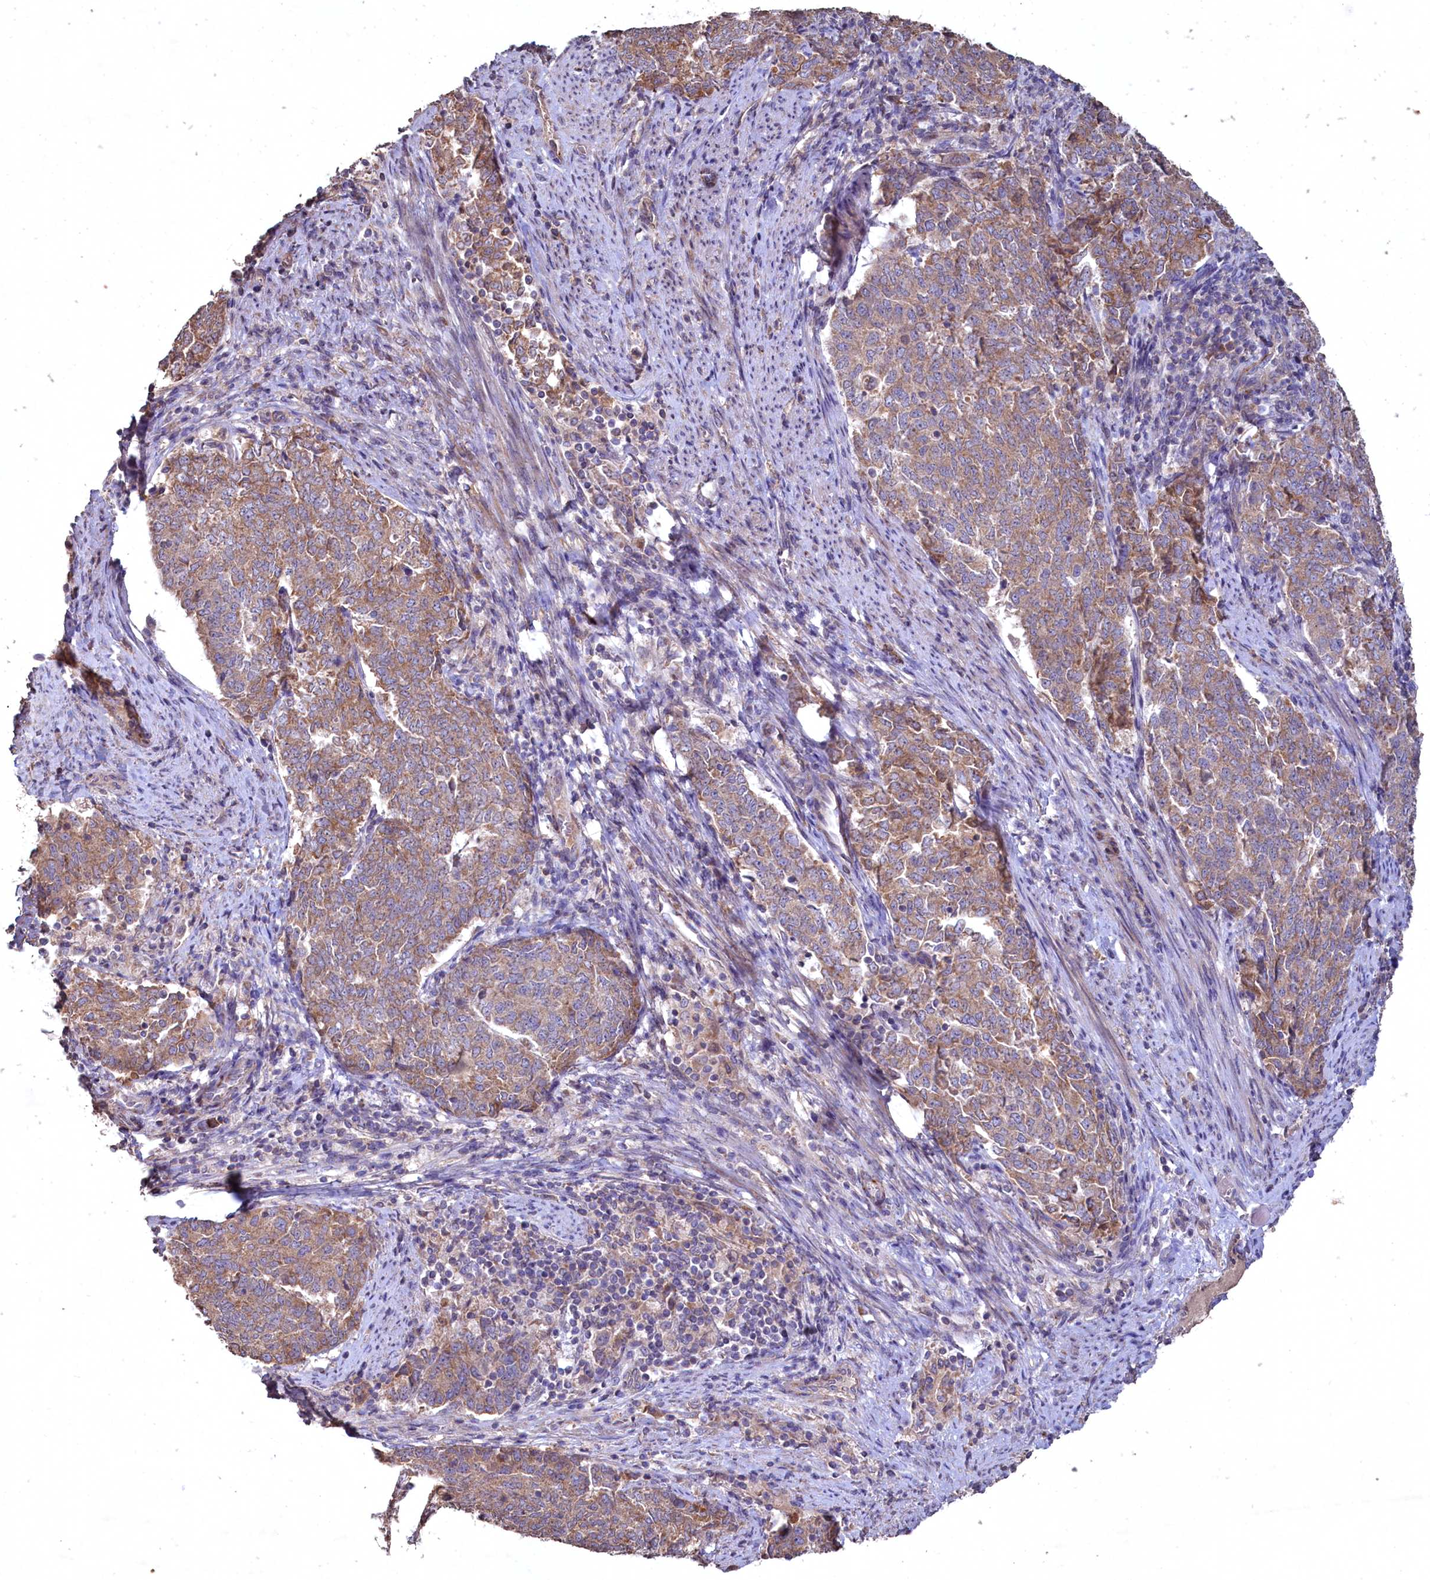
{"staining": {"intensity": "moderate", "quantity": ">75%", "location": "cytoplasmic/membranous"}, "tissue": "endometrial cancer", "cell_type": "Tumor cells", "image_type": "cancer", "snomed": [{"axis": "morphology", "description": "Adenocarcinoma, NOS"}, {"axis": "topography", "description": "Endometrium"}], "caption": "There is medium levels of moderate cytoplasmic/membranous positivity in tumor cells of adenocarcinoma (endometrial), as demonstrated by immunohistochemical staining (brown color).", "gene": "FUNDC1", "patient": {"sex": "female", "age": 80}}